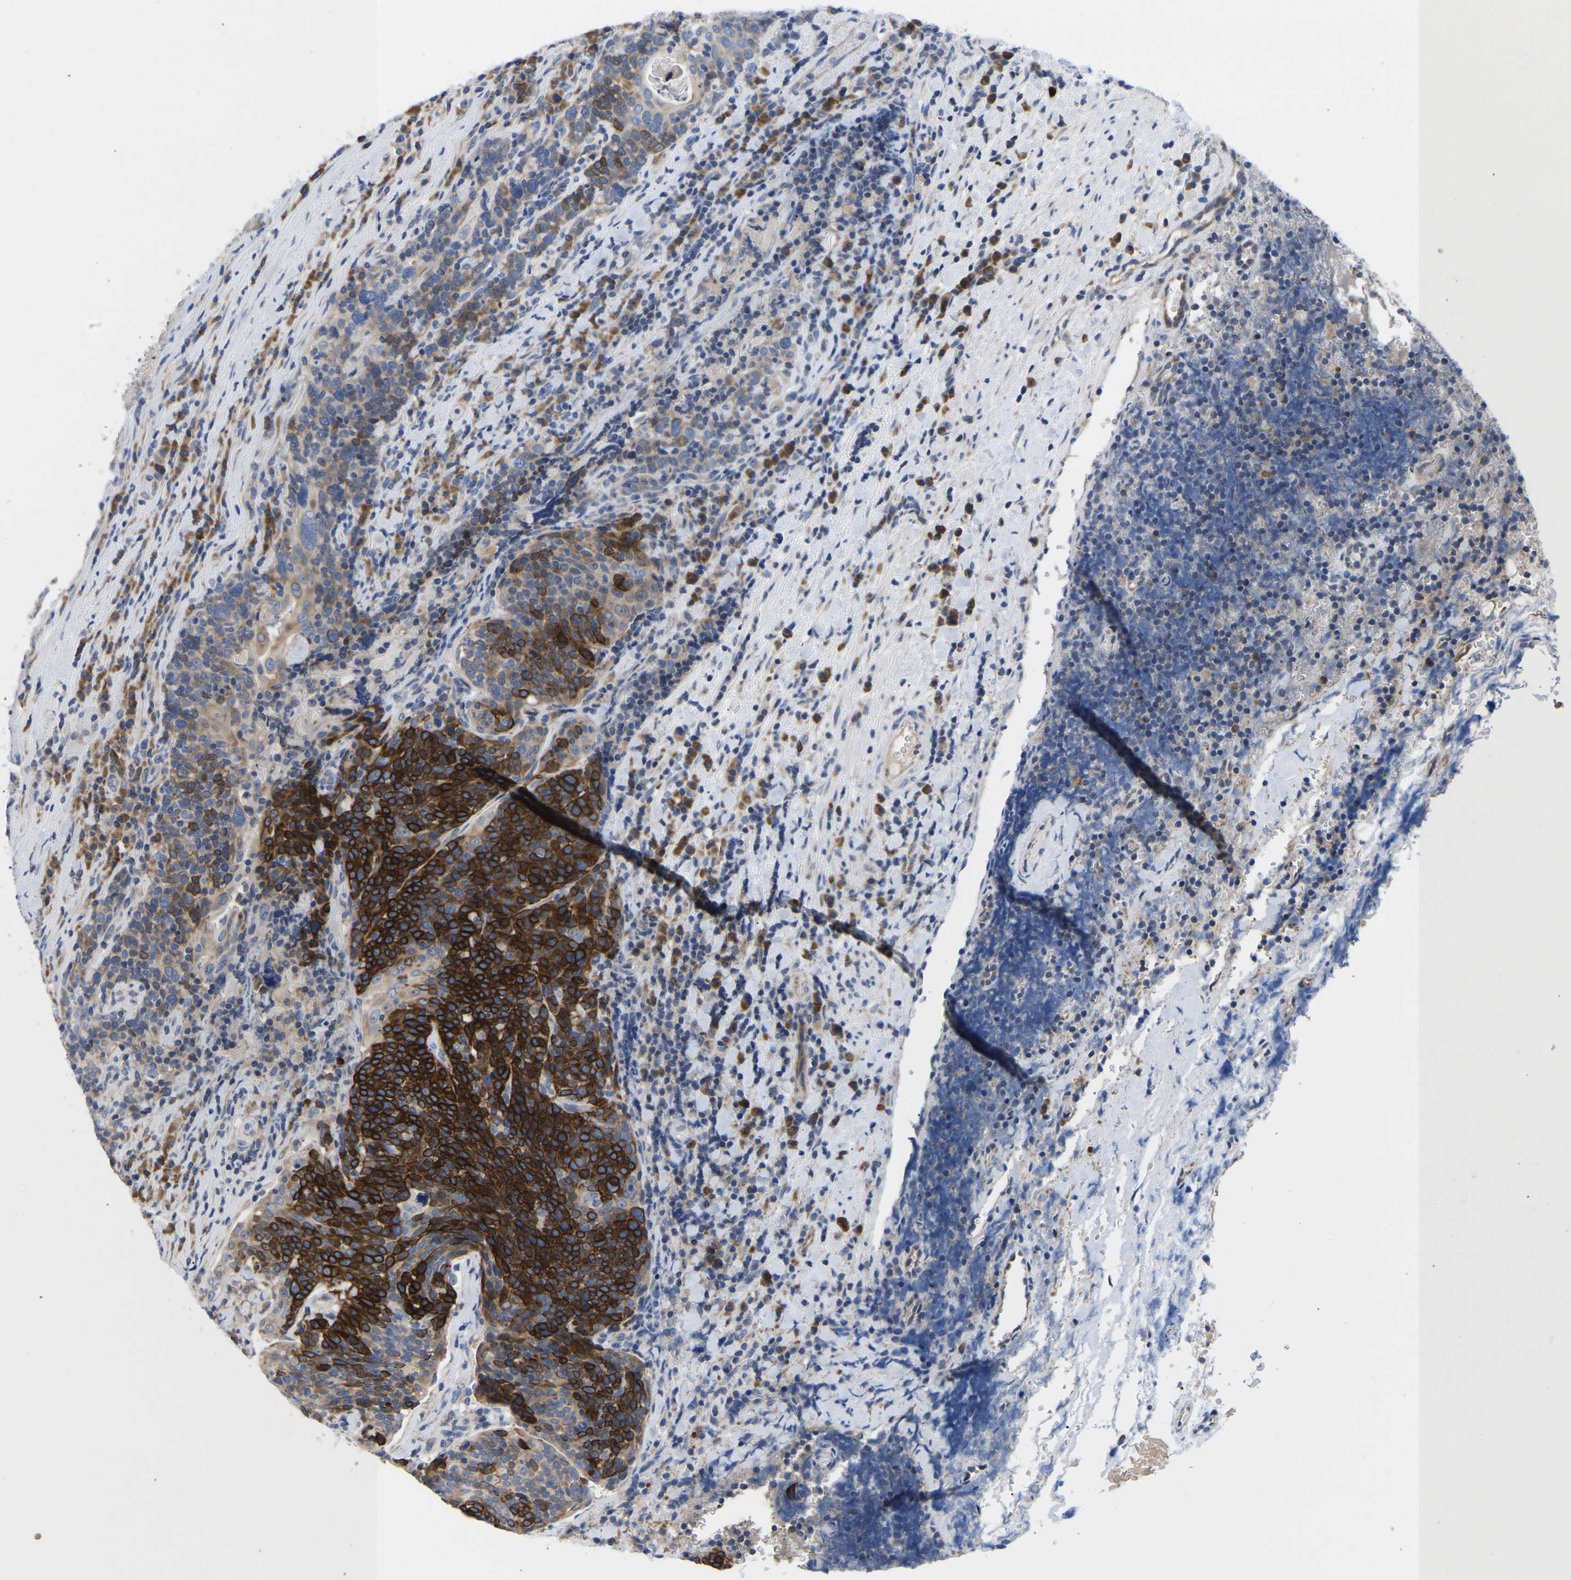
{"staining": {"intensity": "strong", "quantity": "25%-75%", "location": "cytoplasmic/membranous"}, "tissue": "head and neck cancer", "cell_type": "Tumor cells", "image_type": "cancer", "snomed": [{"axis": "morphology", "description": "Squamous cell carcinoma, NOS"}, {"axis": "morphology", "description": "Squamous cell carcinoma, metastatic, NOS"}, {"axis": "topography", "description": "Lymph node"}, {"axis": "topography", "description": "Head-Neck"}], "caption": "IHC (DAB) staining of head and neck cancer (squamous cell carcinoma) demonstrates strong cytoplasmic/membranous protein staining in about 25%-75% of tumor cells. The staining was performed using DAB (3,3'-diaminobenzidine) to visualize the protein expression in brown, while the nuclei were stained in blue with hematoxylin (Magnification: 20x).", "gene": "ABCA10", "patient": {"sex": "male", "age": 62}}